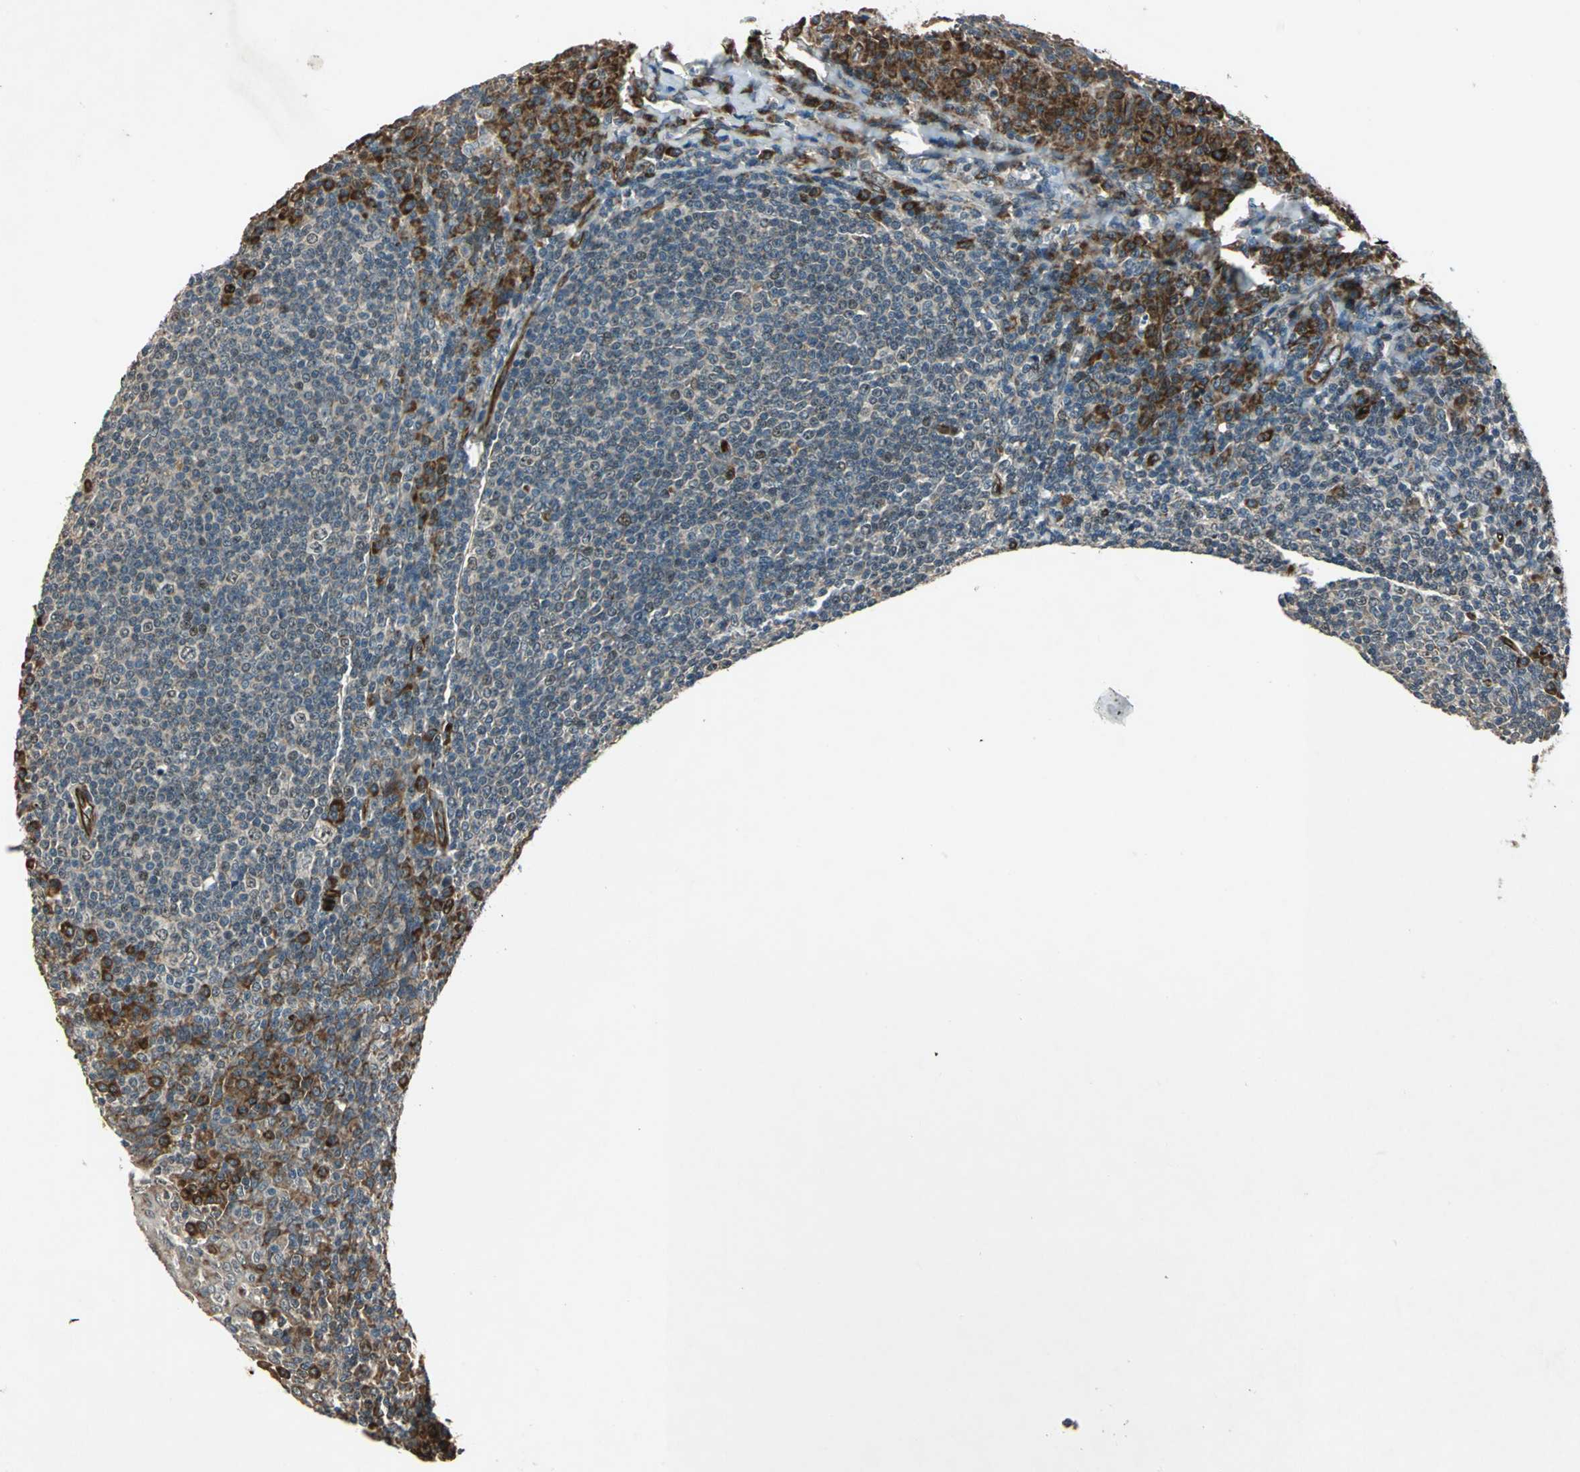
{"staining": {"intensity": "weak", "quantity": "25%-75%", "location": "cytoplasmic/membranous,nuclear"}, "tissue": "tonsil", "cell_type": "Germinal center cells", "image_type": "normal", "snomed": [{"axis": "morphology", "description": "Normal tissue, NOS"}, {"axis": "topography", "description": "Tonsil"}], "caption": "Protein staining of benign tonsil reveals weak cytoplasmic/membranous,nuclear staining in approximately 25%-75% of germinal center cells. (IHC, brightfield microscopy, high magnification).", "gene": "EXD2", "patient": {"sex": "male", "age": 31}}